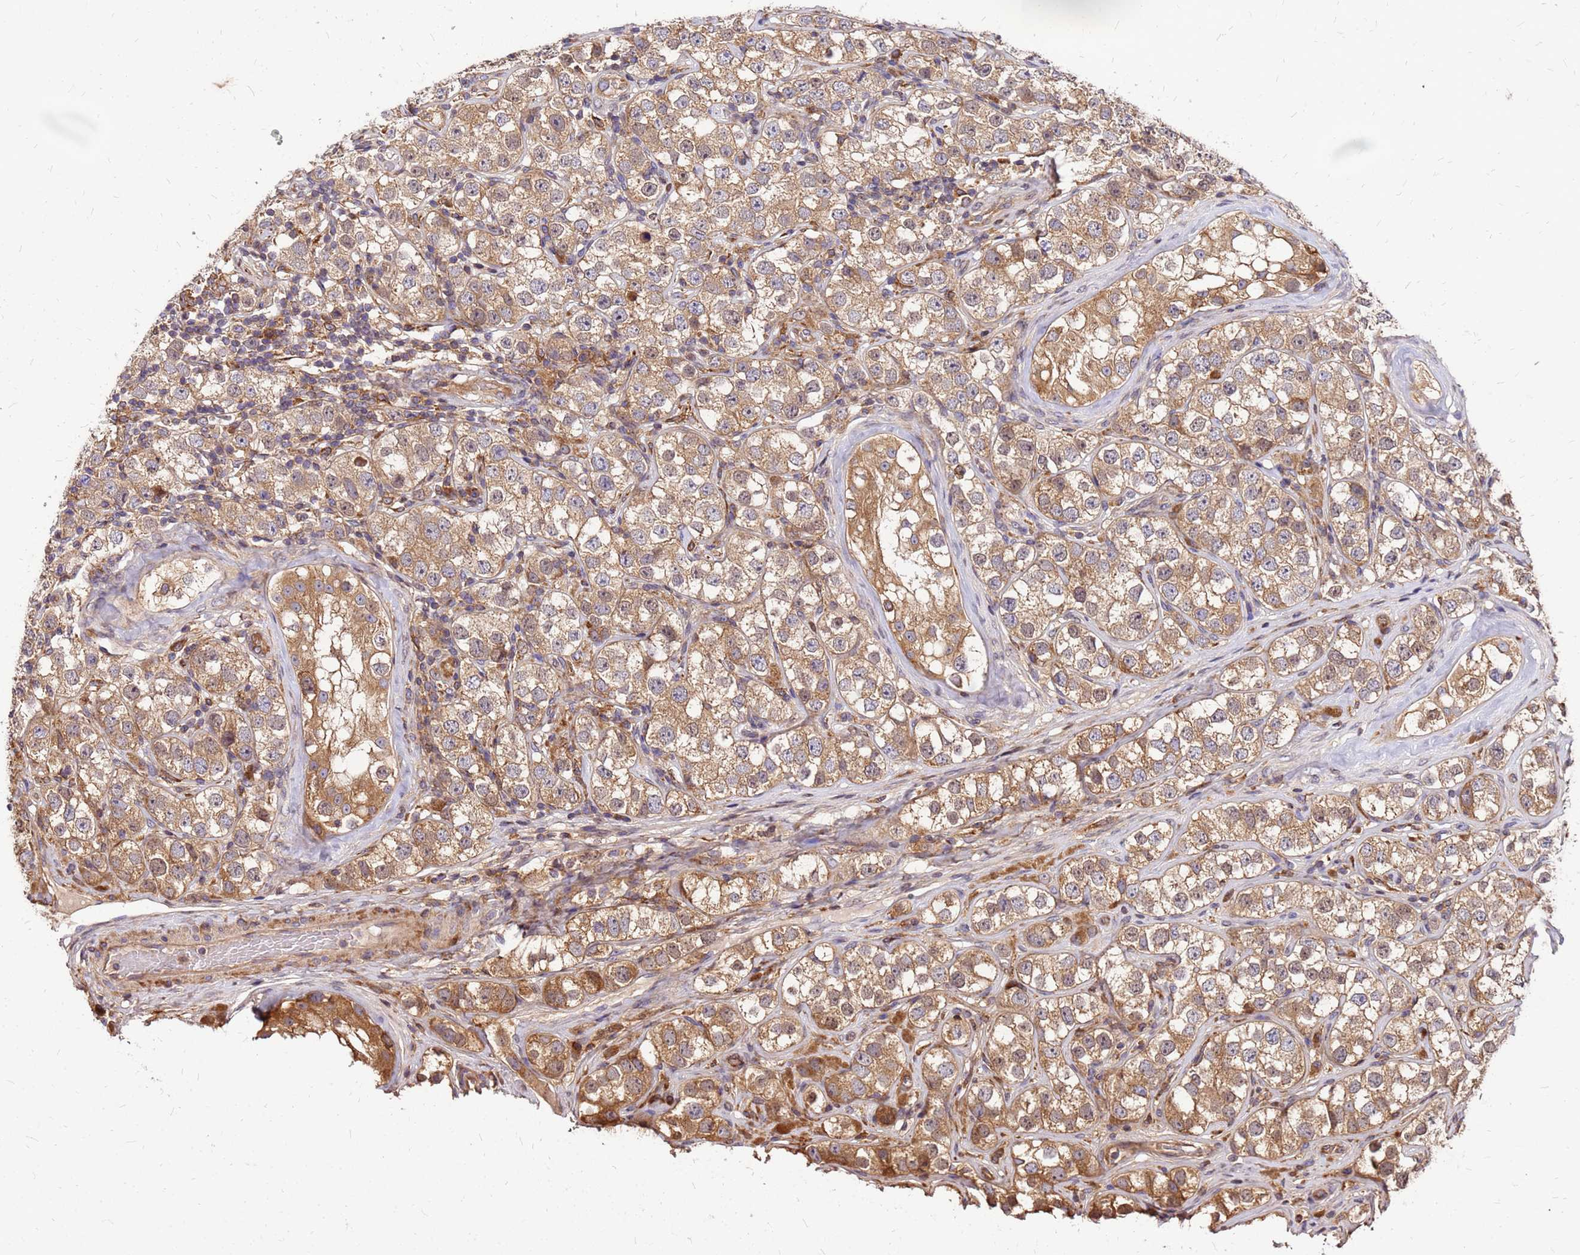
{"staining": {"intensity": "moderate", "quantity": ">75%", "location": "cytoplasmic/membranous"}, "tissue": "testis cancer", "cell_type": "Tumor cells", "image_type": "cancer", "snomed": [{"axis": "morphology", "description": "Seminoma, NOS"}, {"axis": "topography", "description": "Testis"}], "caption": "High-power microscopy captured an immunohistochemistry histopathology image of testis seminoma, revealing moderate cytoplasmic/membranous expression in about >75% of tumor cells. The staining is performed using DAB brown chromogen to label protein expression. The nuclei are counter-stained blue using hematoxylin.", "gene": "CYBC1", "patient": {"sex": "male", "age": 28}}